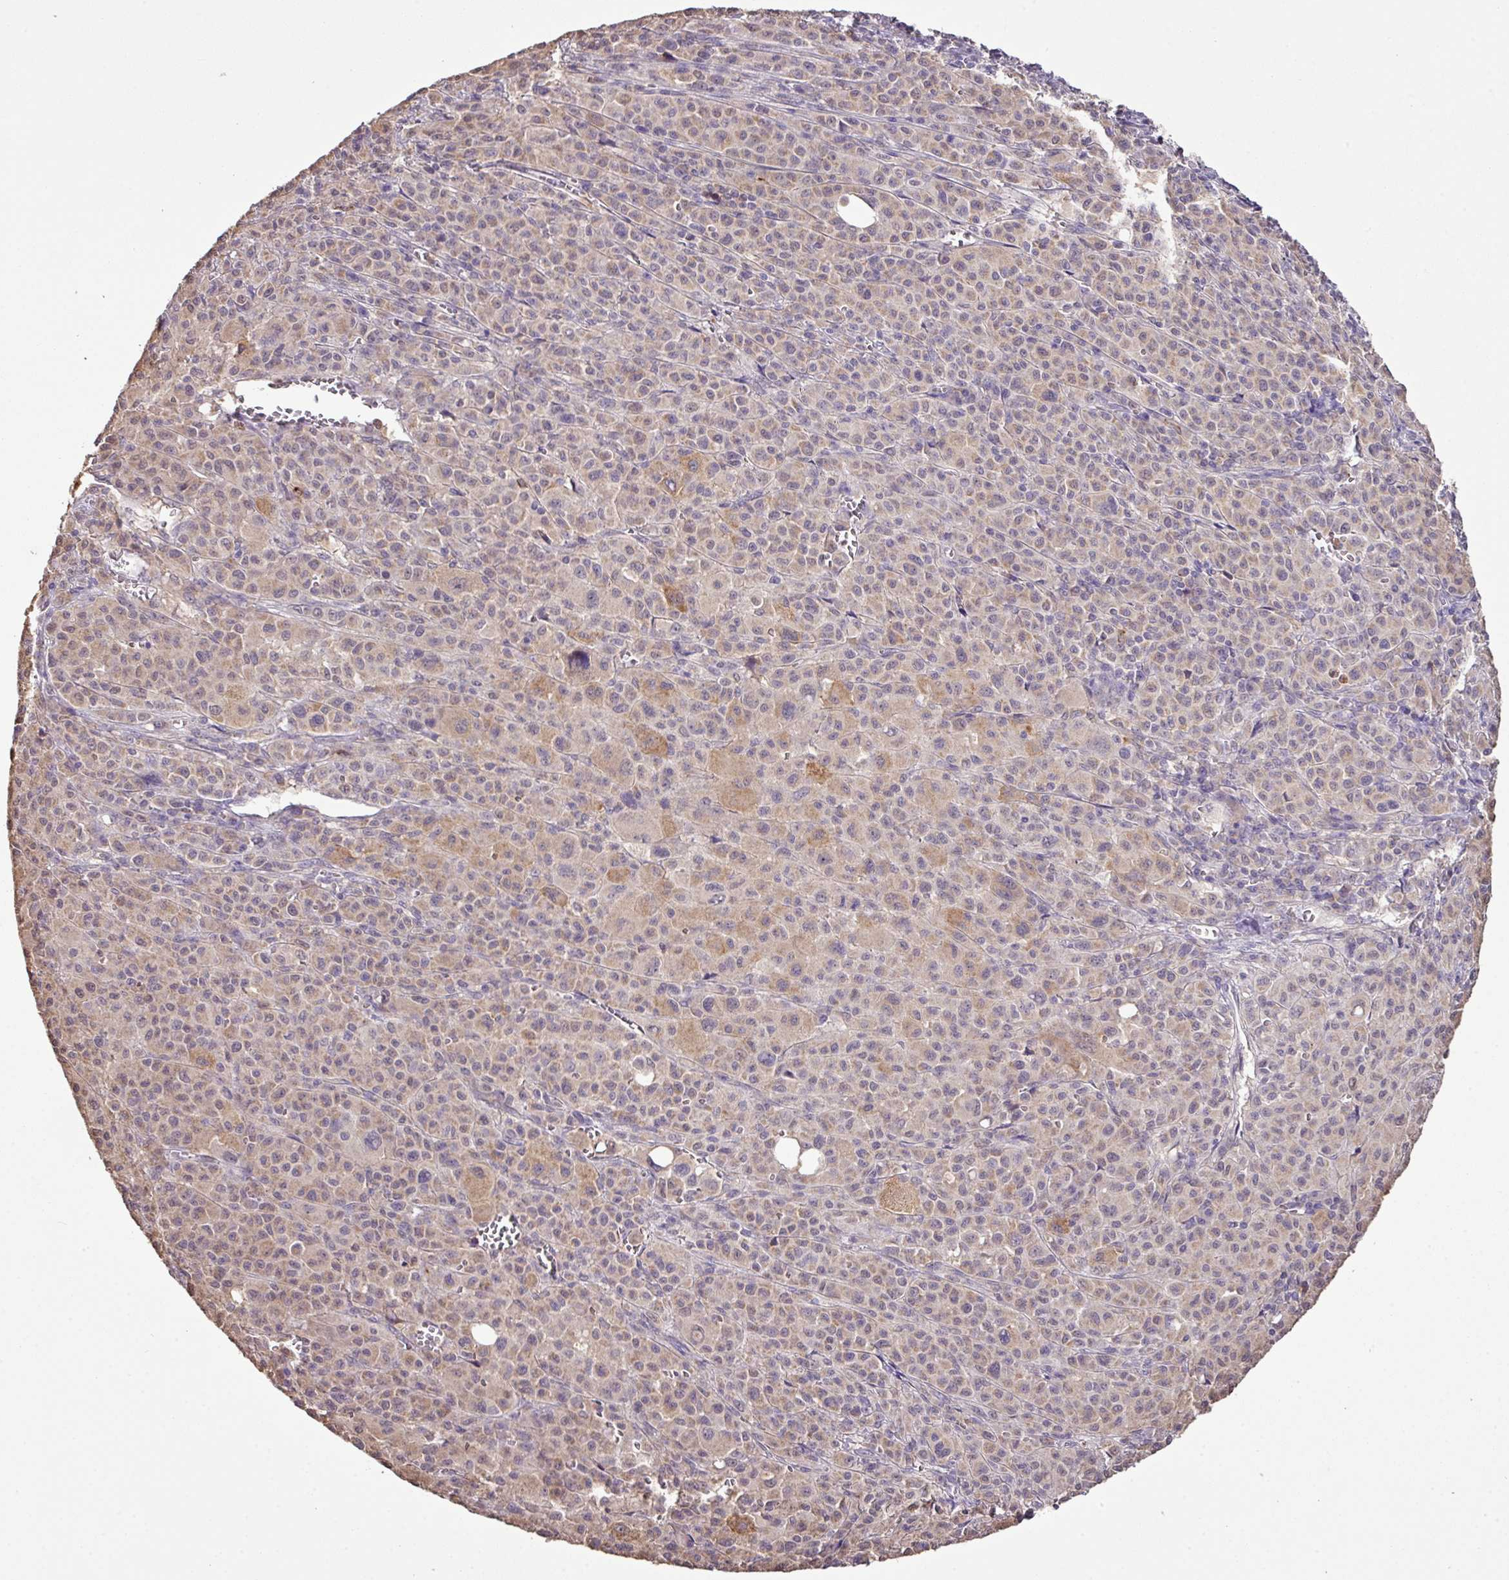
{"staining": {"intensity": "moderate", "quantity": "<25%", "location": "cytoplasmic/membranous,nuclear"}, "tissue": "melanoma", "cell_type": "Tumor cells", "image_type": "cancer", "snomed": [{"axis": "morphology", "description": "Malignant melanoma, Metastatic site"}, {"axis": "topography", "description": "Skin"}], "caption": "Tumor cells demonstrate moderate cytoplasmic/membranous and nuclear staining in approximately <25% of cells in melanoma.", "gene": "SMCO4", "patient": {"sex": "female", "age": 74}}